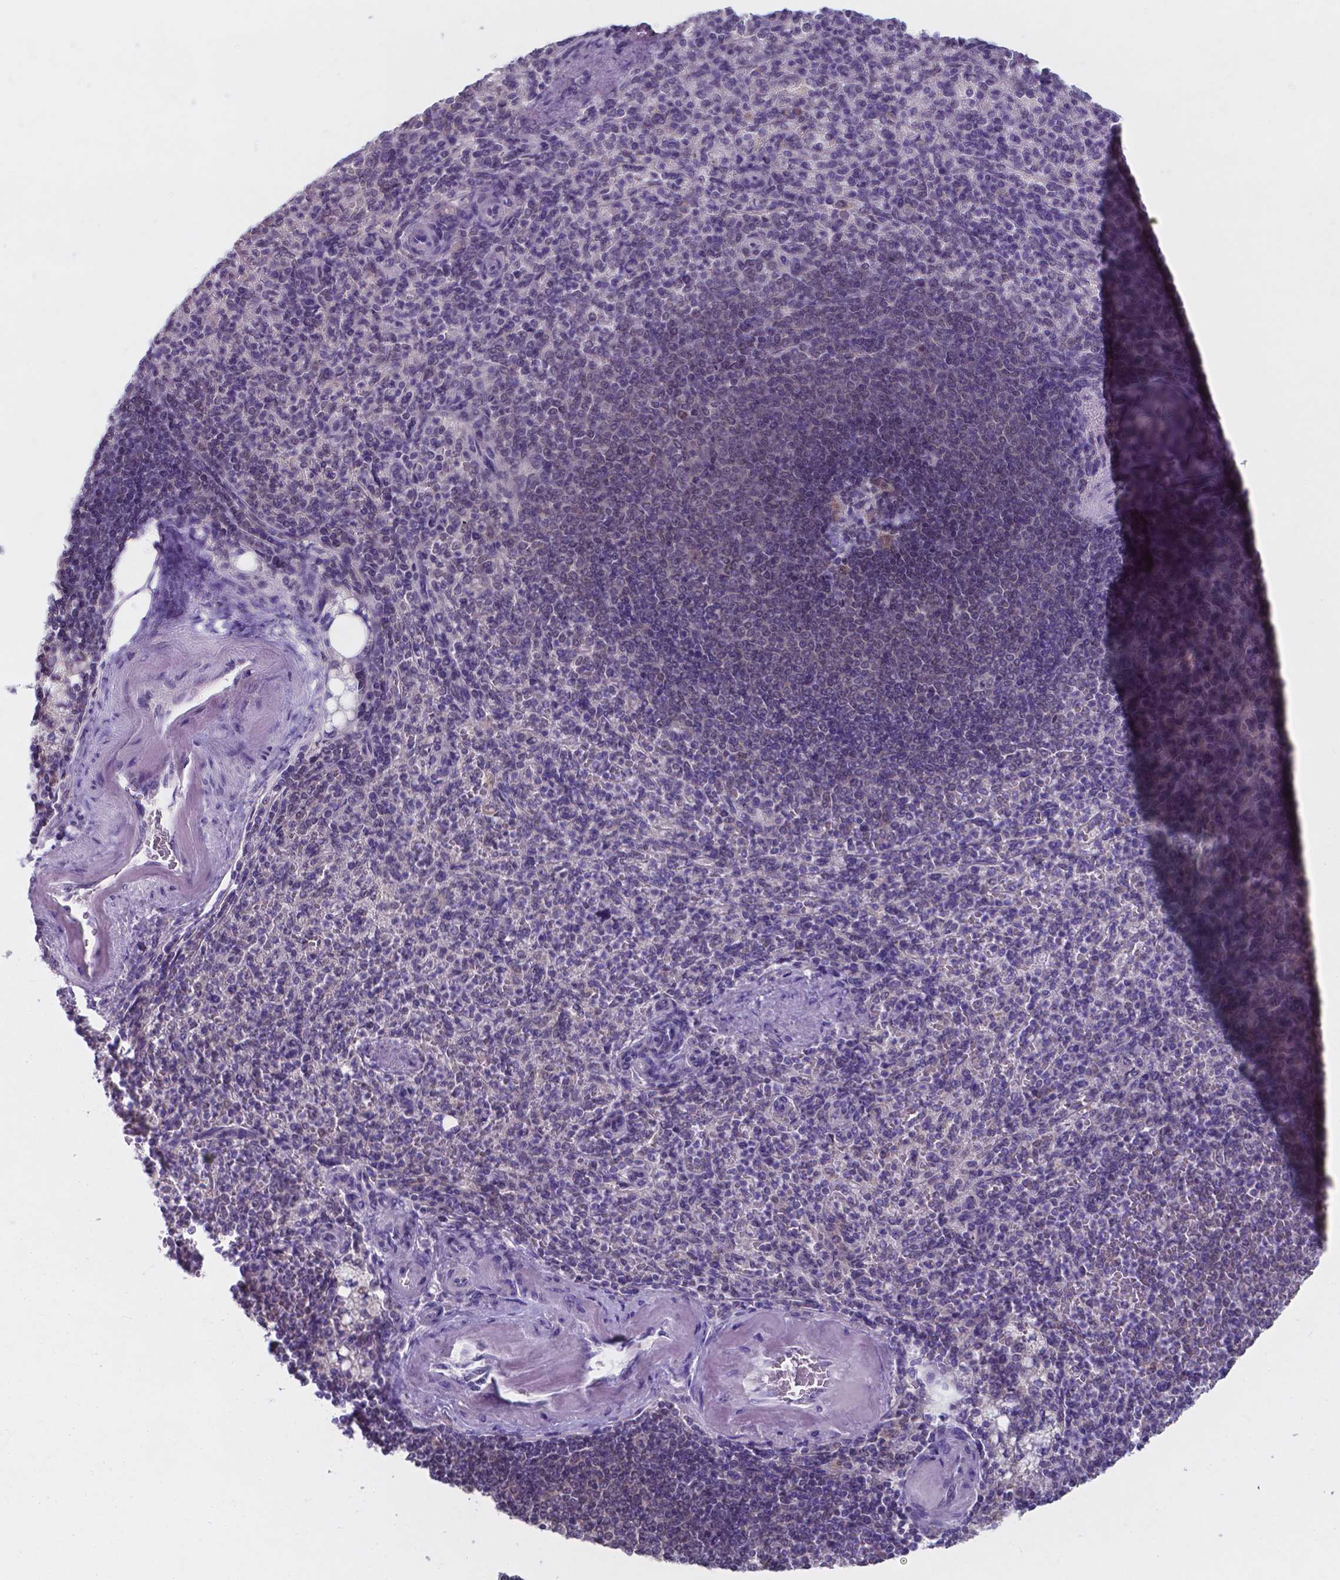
{"staining": {"intensity": "negative", "quantity": "none", "location": "none"}, "tissue": "spleen", "cell_type": "Cells in red pulp", "image_type": "normal", "snomed": [{"axis": "morphology", "description": "Normal tissue, NOS"}, {"axis": "topography", "description": "Spleen"}], "caption": "Cells in red pulp are negative for brown protein staining in benign spleen. Nuclei are stained in blue.", "gene": "UBE2E2", "patient": {"sex": "female", "age": 74}}